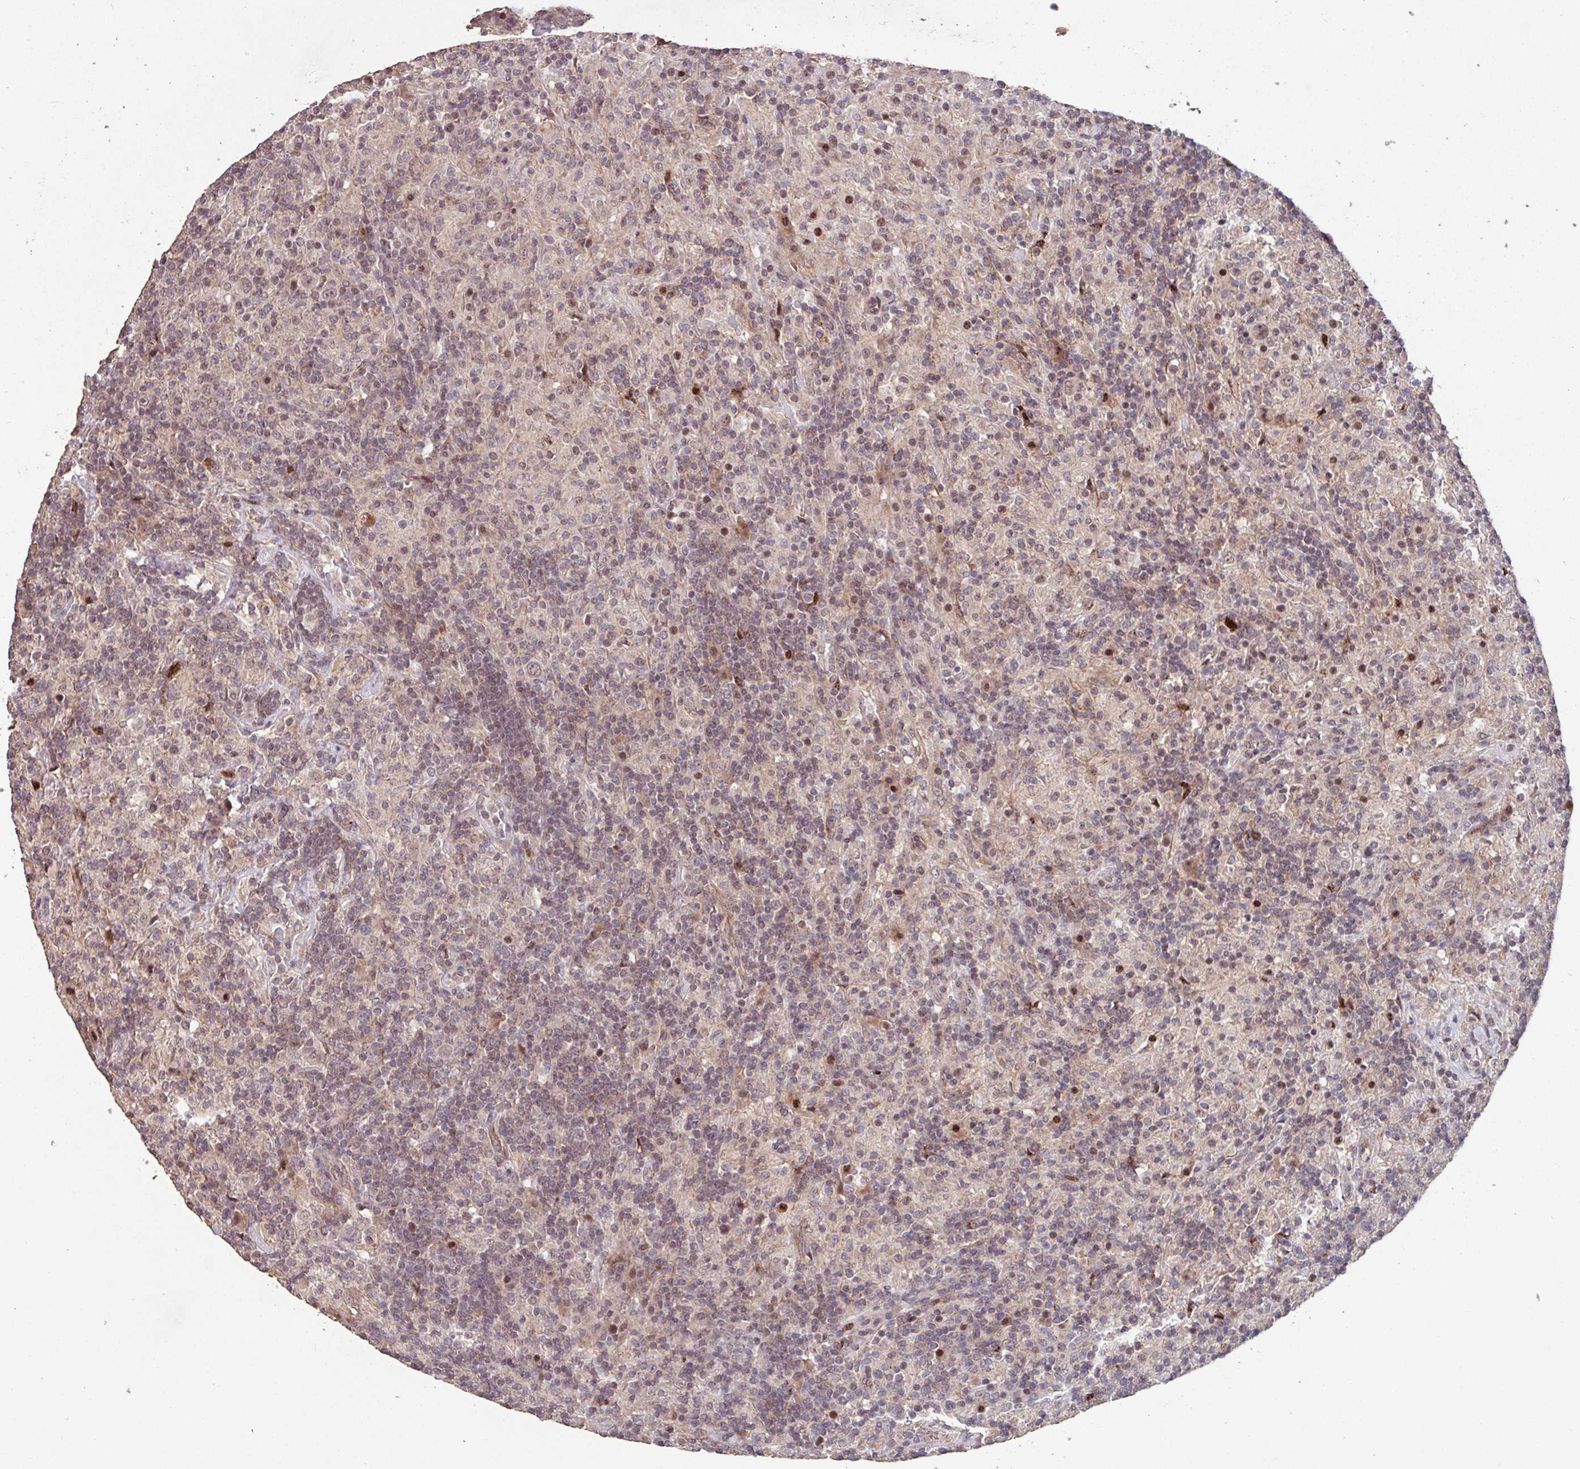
{"staining": {"intensity": "weak", "quantity": "25%-75%", "location": "nuclear"}, "tissue": "lymphoma", "cell_type": "Tumor cells", "image_type": "cancer", "snomed": [{"axis": "morphology", "description": "Hodgkin's disease, NOS"}, {"axis": "topography", "description": "Lymph node"}], "caption": "Brown immunohistochemical staining in Hodgkin's disease demonstrates weak nuclear expression in about 25%-75% of tumor cells.", "gene": "TMEM88", "patient": {"sex": "male", "age": 70}}